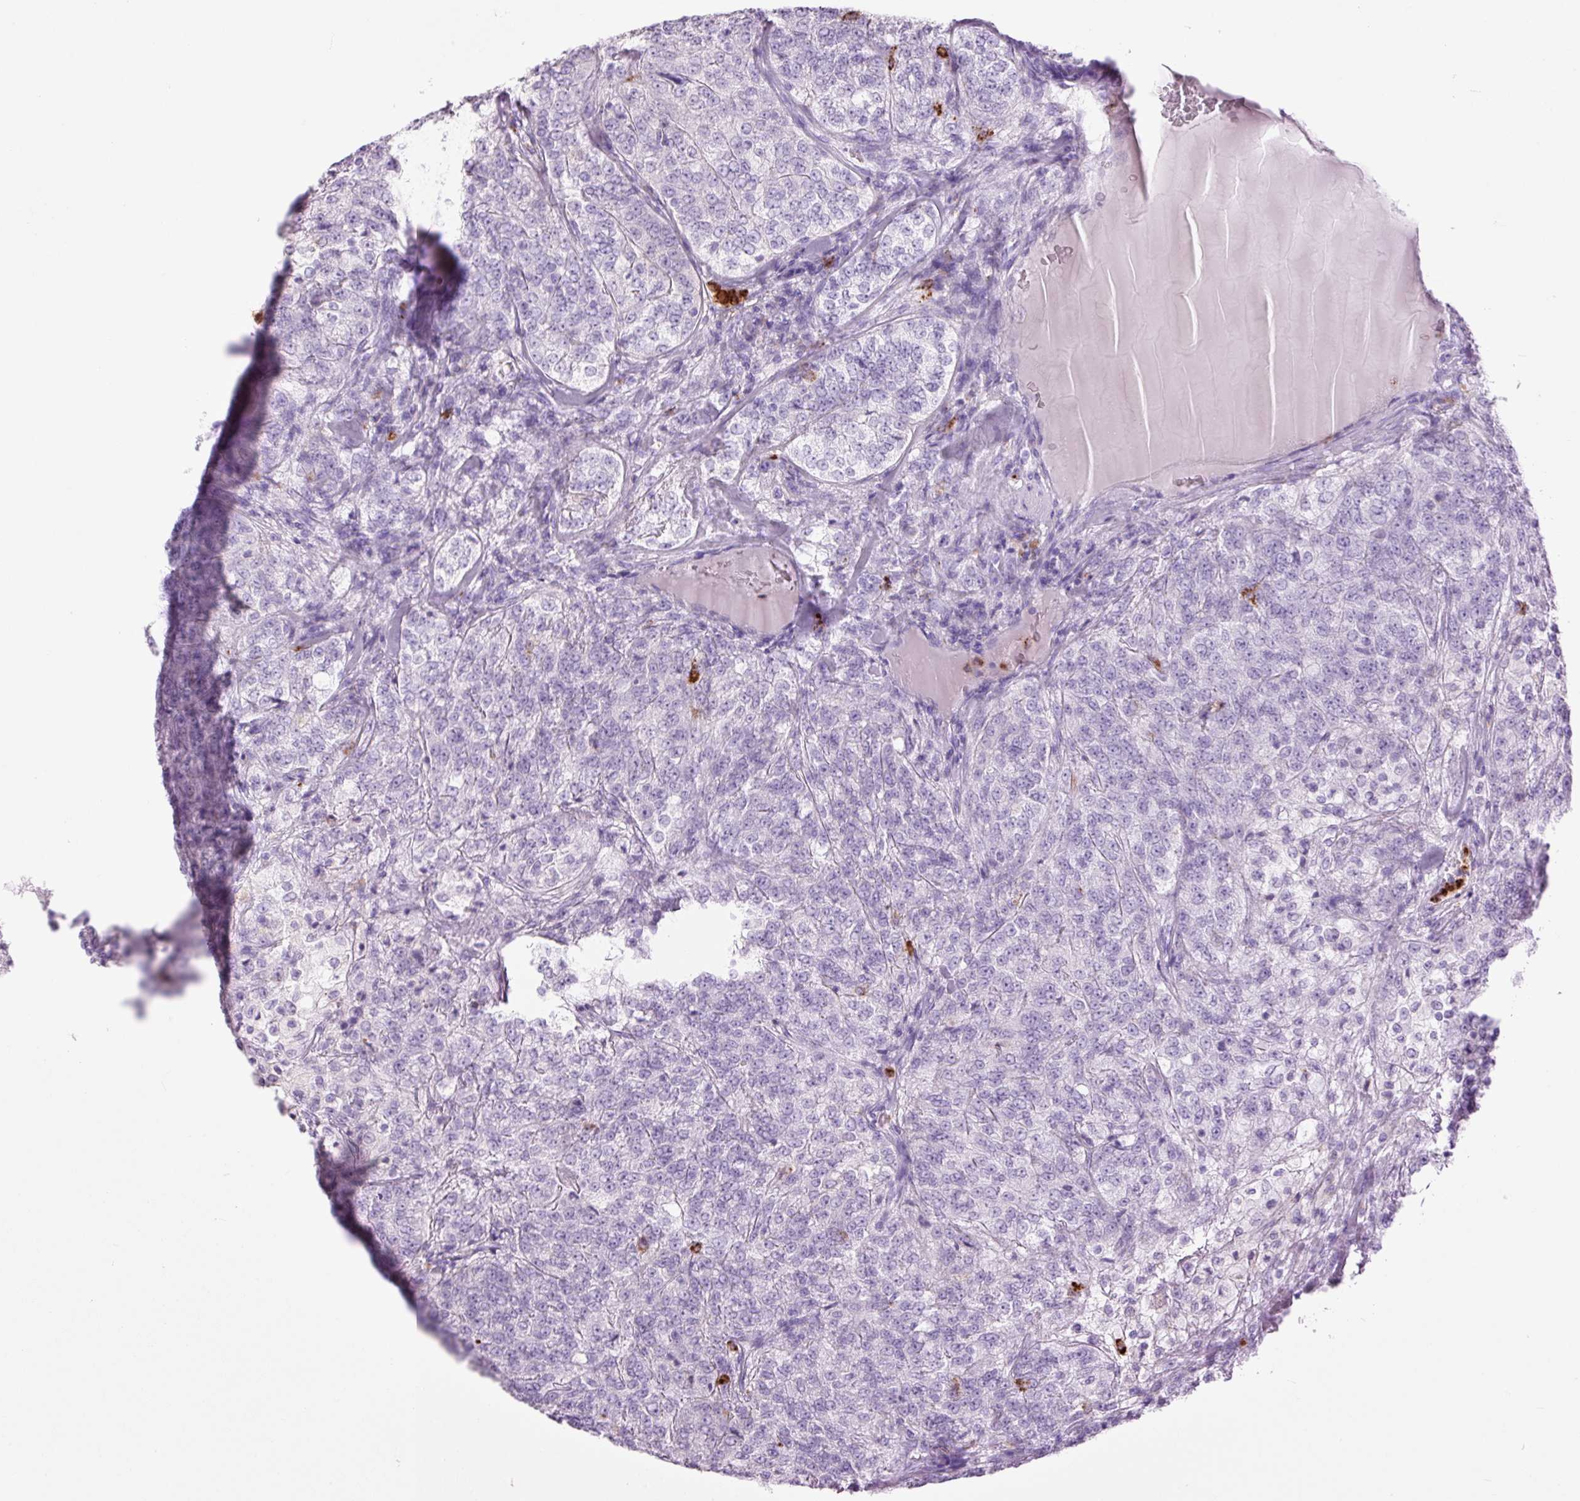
{"staining": {"intensity": "negative", "quantity": "none", "location": "none"}, "tissue": "renal cancer", "cell_type": "Tumor cells", "image_type": "cancer", "snomed": [{"axis": "morphology", "description": "Adenocarcinoma, NOS"}, {"axis": "topography", "description": "Kidney"}], "caption": "Immunohistochemical staining of adenocarcinoma (renal) exhibits no significant staining in tumor cells. The staining is performed using DAB brown chromogen with nuclei counter-stained in using hematoxylin.", "gene": "LYZ", "patient": {"sex": "female", "age": 63}}